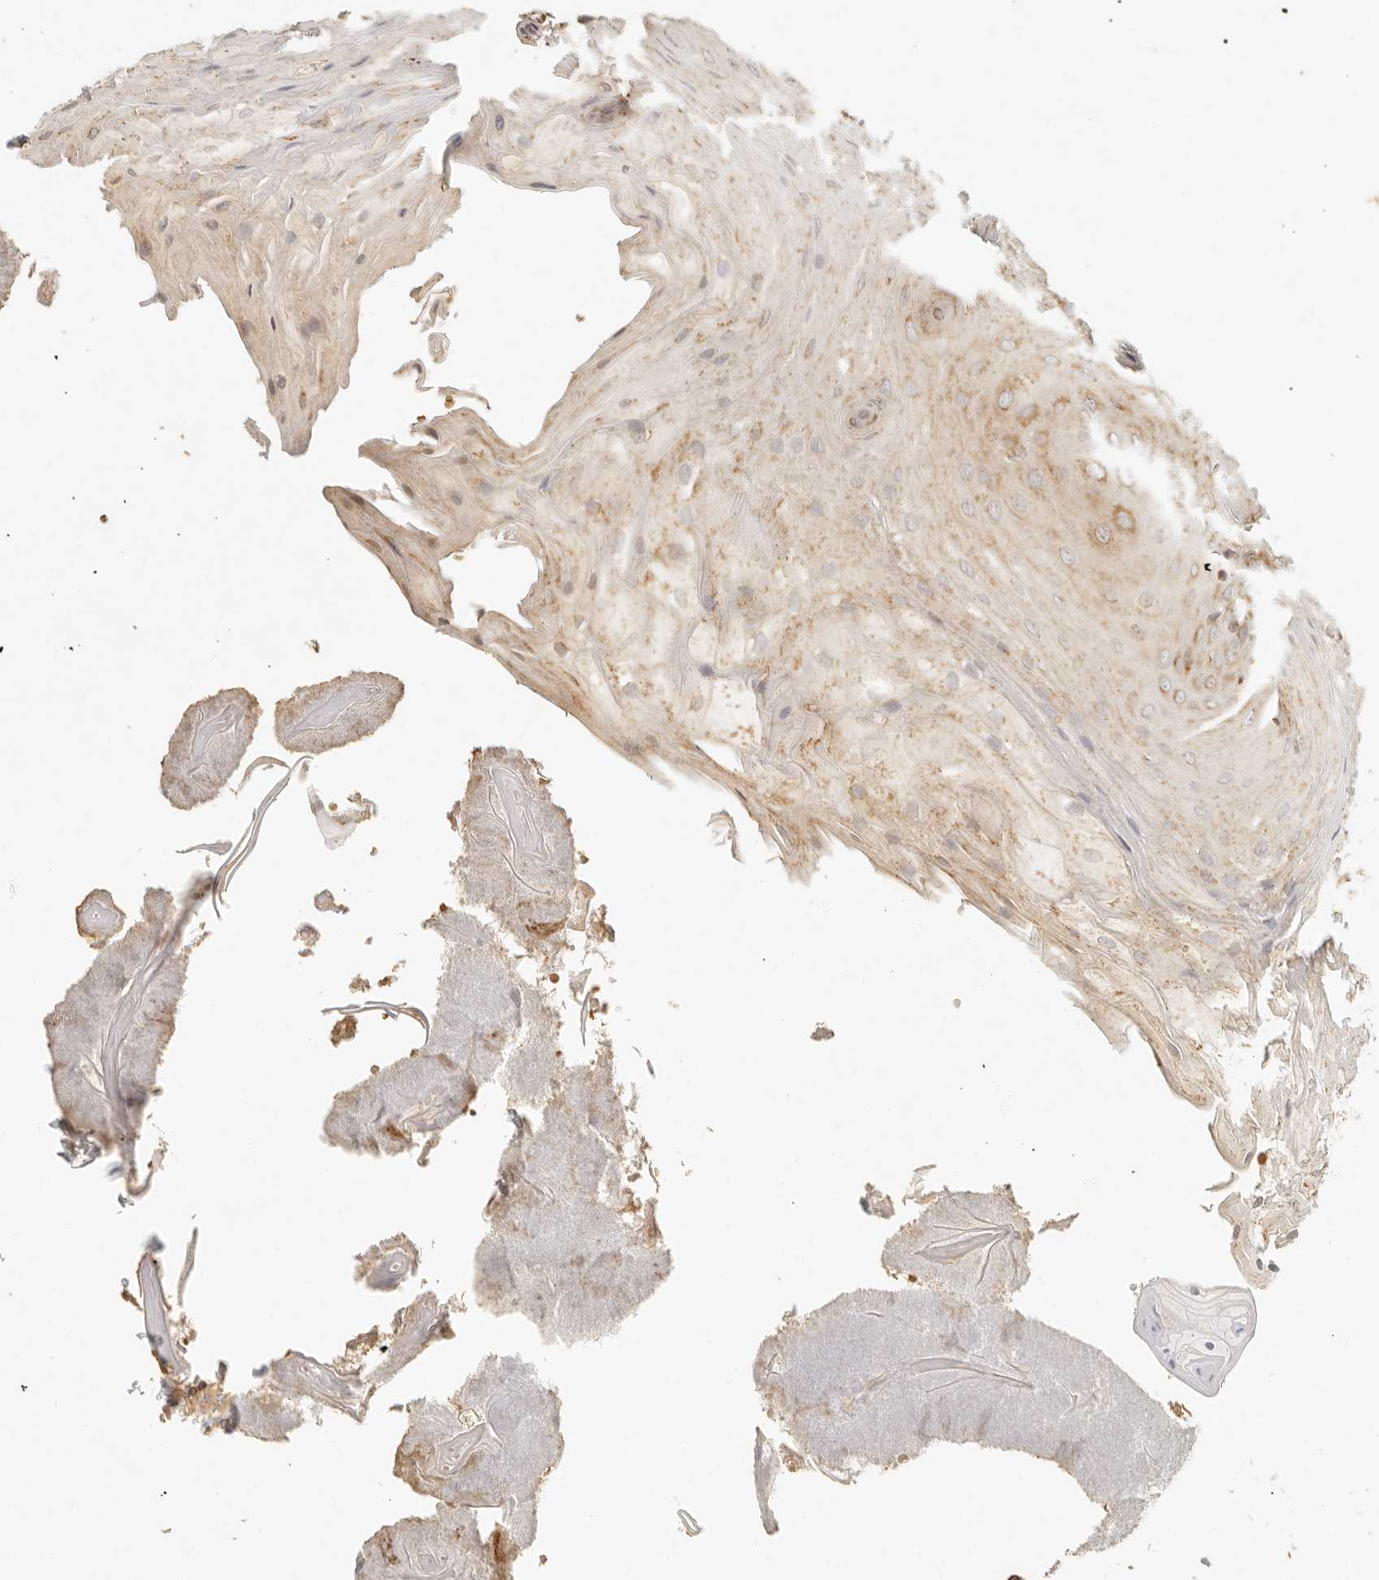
{"staining": {"intensity": "moderate", "quantity": "25%-75%", "location": "cytoplasmic/membranous"}, "tissue": "oral mucosa", "cell_type": "Squamous epithelial cells", "image_type": "normal", "snomed": [{"axis": "morphology", "description": "Normal tissue, NOS"}, {"axis": "morphology", "description": "Squamous cell carcinoma, NOS"}, {"axis": "topography", "description": "Skeletal muscle"}, {"axis": "topography", "description": "Oral tissue"}, {"axis": "topography", "description": "Salivary gland"}, {"axis": "topography", "description": "Head-Neck"}], "caption": "Brown immunohistochemical staining in benign human oral mucosa reveals moderate cytoplasmic/membranous expression in about 25%-75% of squamous epithelial cells.", "gene": "MRPL55", "patient": {"sex": "male", "age": 54}}